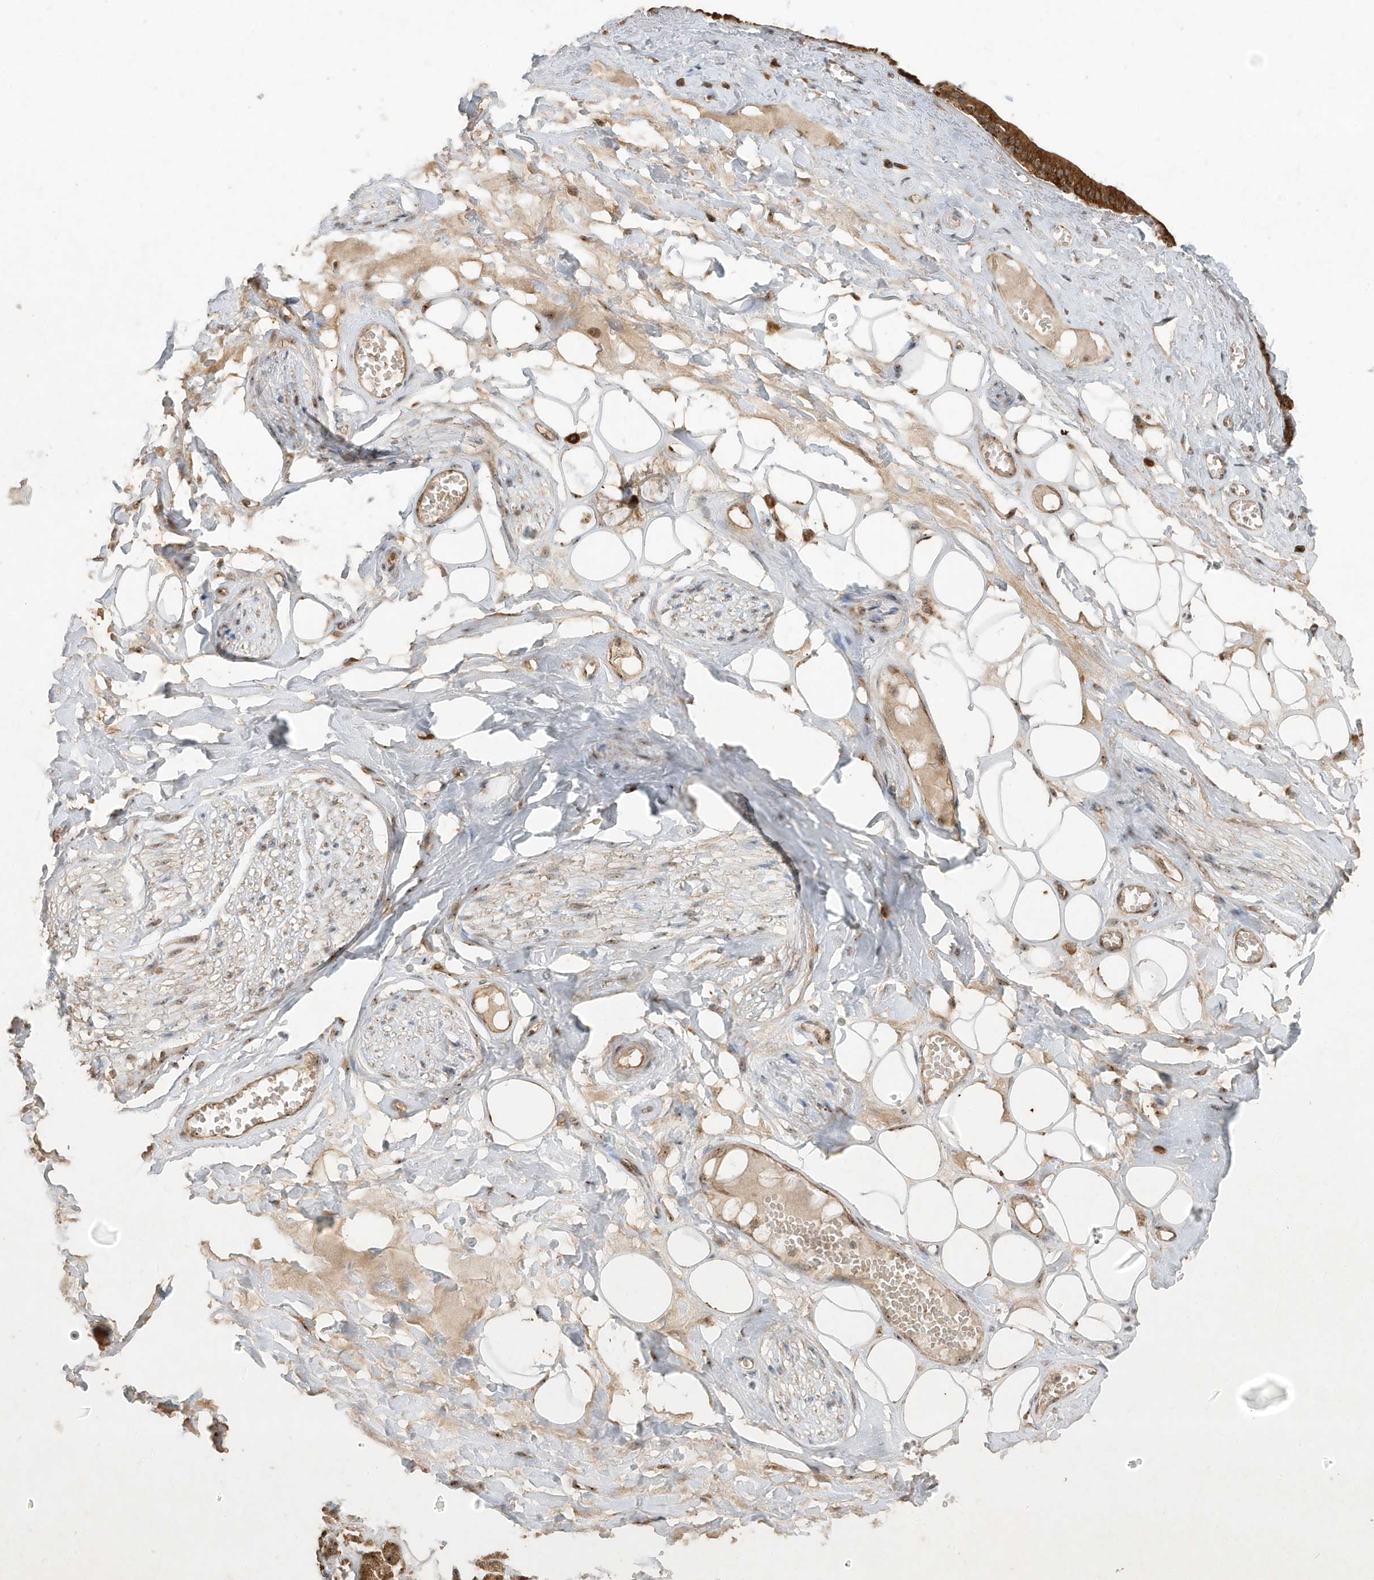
{"staining": {"intensity": "moderate", "quantity": ">75%", "location": "cytoplasmic/membranous,nuclear"}, "tissue": "adipose tissue", "cell_type": "Adipocytes", "image_type": "normal", "snomed": [{"axis": "morphology", "description": "Normal tissue, NOS"}, {"axis": "morphology", "description": "Inflammation, NOS"}, {"axis": "topography", "description": "Salivary gland"}, {"axis": "topography", "description": "Peripheral nerve tissue"}], "caption": "An immunohistochemistry micrograph of normal tissue is shown. Protein staining in brown highlights moderate cytoplasmic/membranous,nuclear positivity in adipose tissue within adipocytes. The protein is stained brown, and the nuclei are stained in blue (DAB (3,3'-diaminobenzidine) IHC with brightfield microscopy, high magnification).", "gene": "ABCB9", "patient": {"sex": "female", "age": 75}}